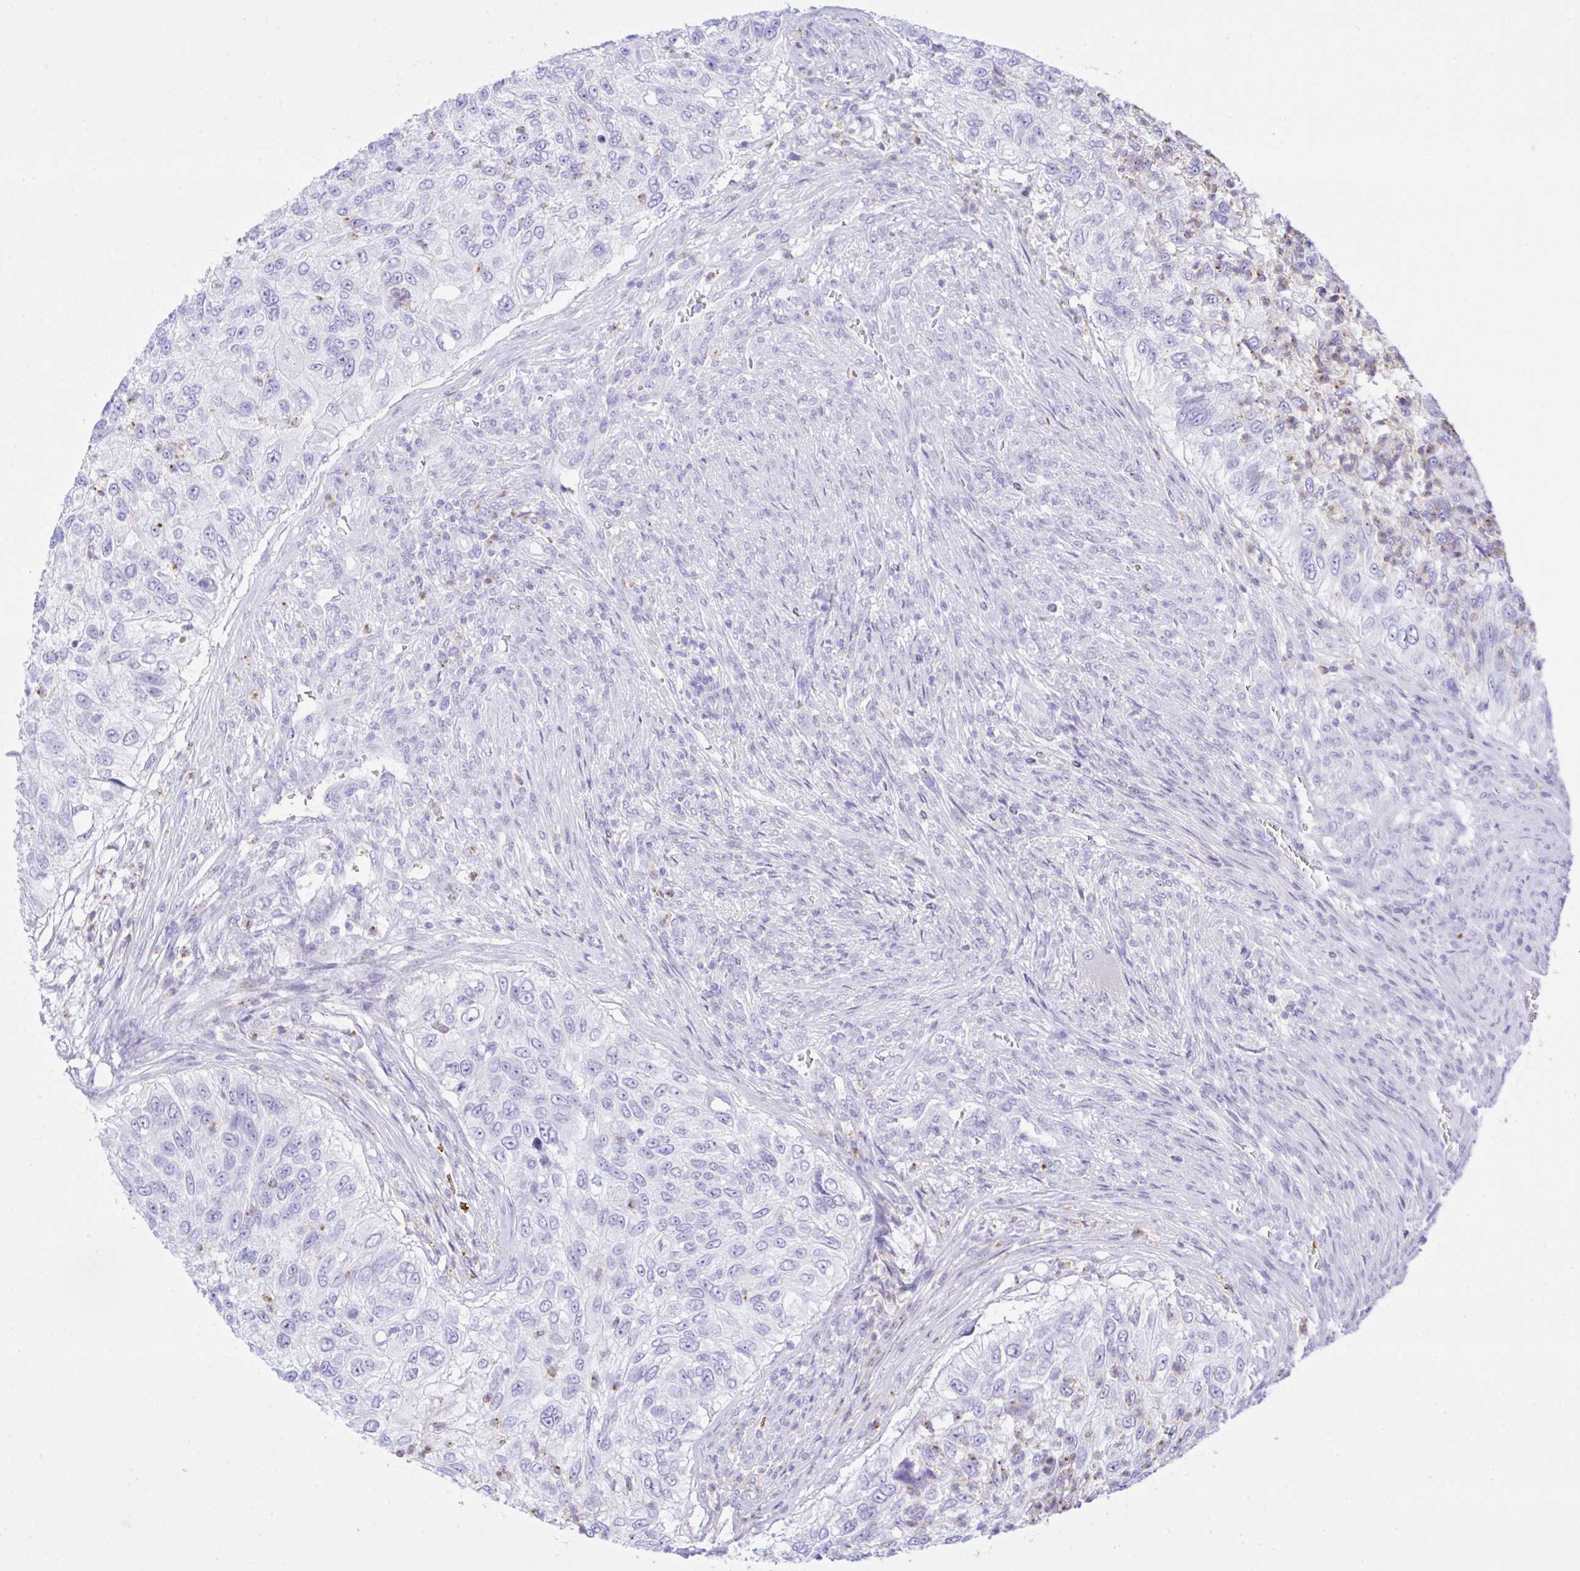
{"staining": {"intensity": "negative", "quantity": "none", "location": "none"}, "tissue": "urothelial cancer", "cell_type": "Tumor cells", "image_type": "cancer", "snomed": [{"axis": "morphology", "description": "Urothelial carcinoma, High grade"}, {"axis": "topography", "description": "Urinary bladder"}], "caption": "A high-resolution photomicrograph shows IHC staining of urothelial carcinoma (high-grade), which demonstrates no significant expression in tumor cells.", "gene": "ZNF221", "patient": {"sex": "female", "age": 60}}